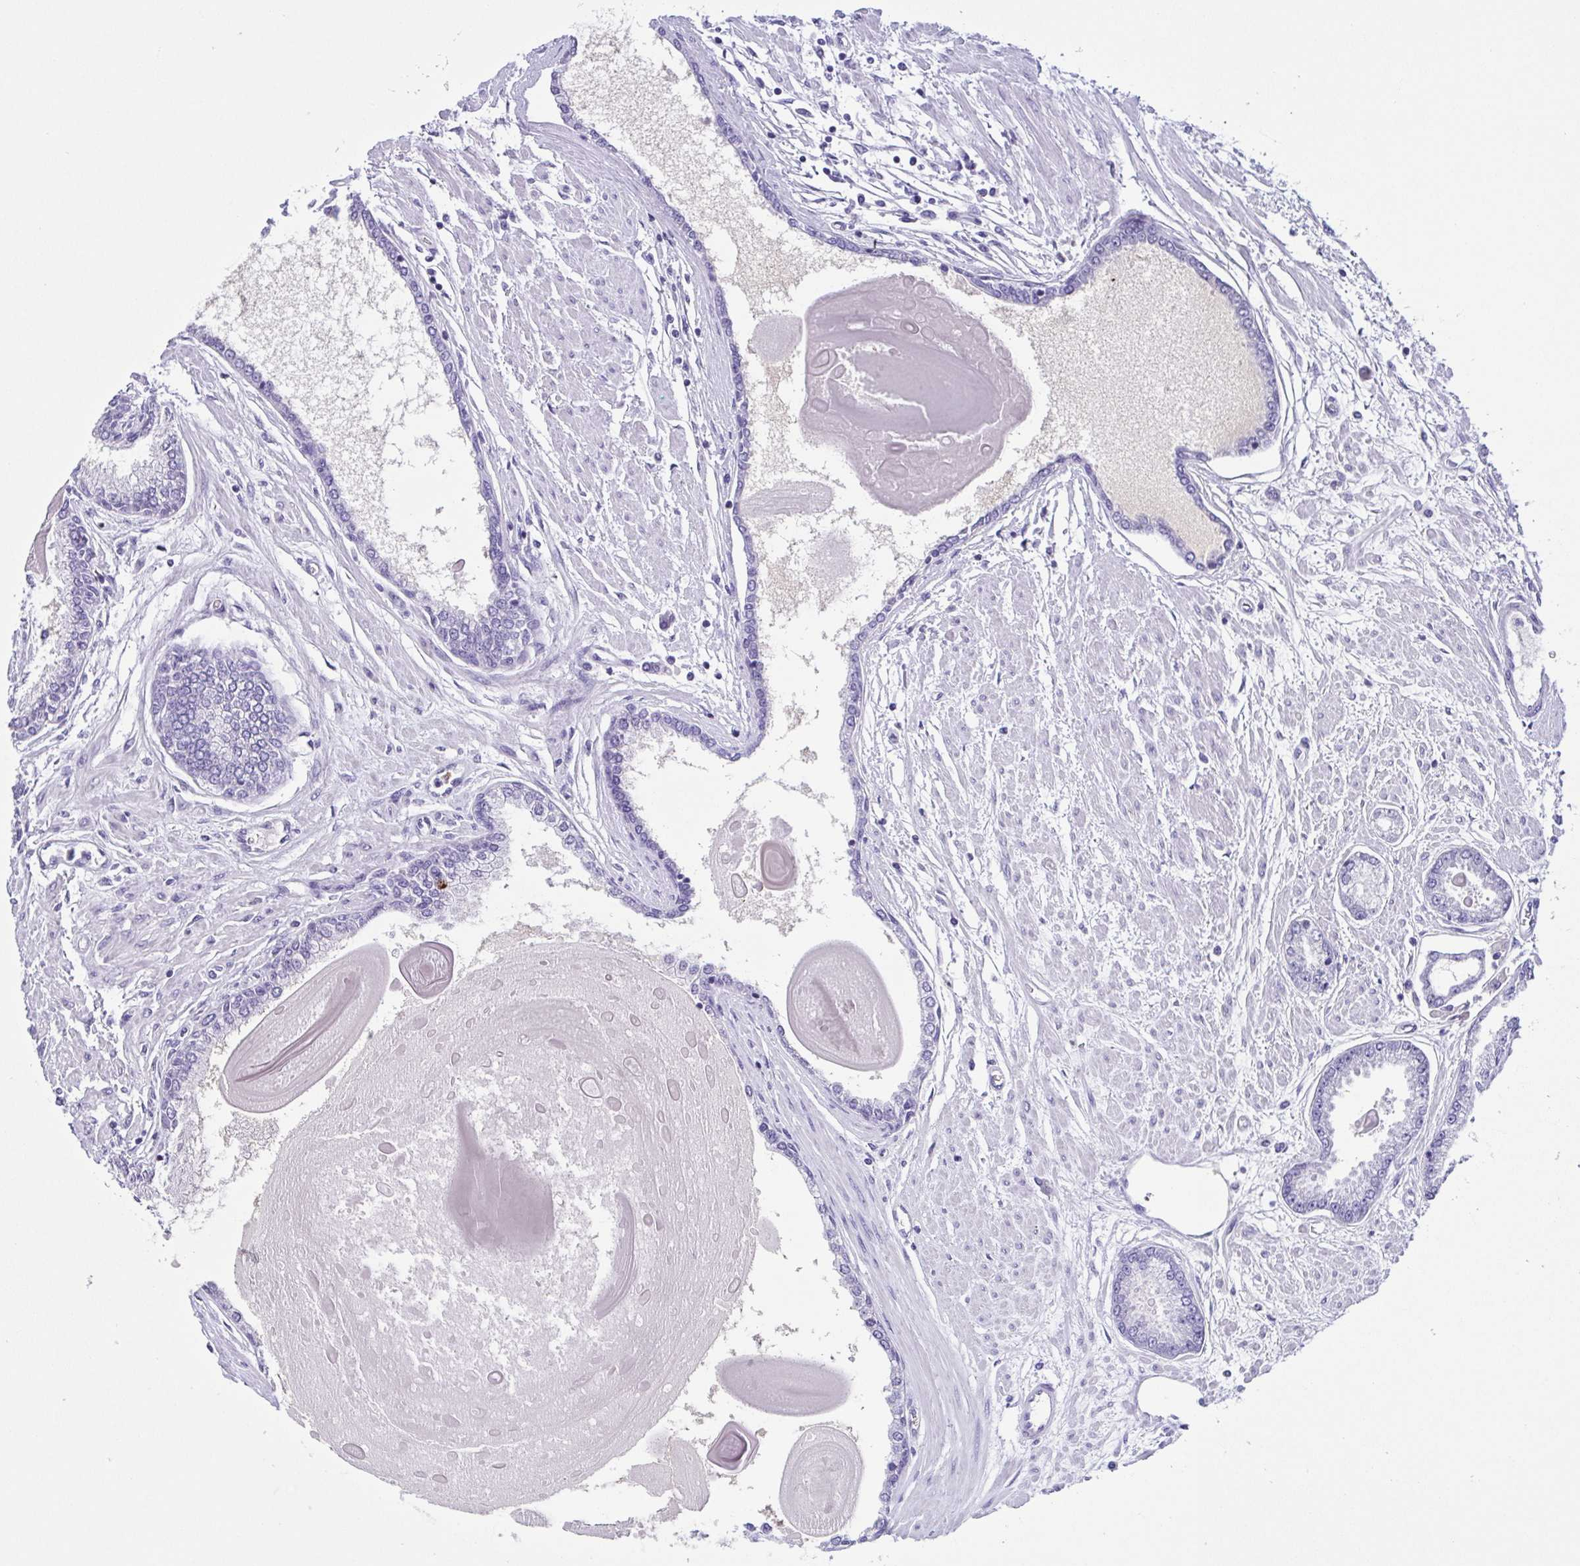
{"staining": {"intensity": "negative", "quantity": "none", "location": "none"}, "tissue": "prostate cancer", "cell_type": "Tumor cells", "image_type": "cancer", "snomed": [{"axis": "morphology", "description": "Adenocarcinoma, Low grade"}, {"axis": "topography", "description": "Prostate"}], "caption": "High power microscopy histopathology image of an IHC image of prostate cancer (low-grade adenocarcinoma), revealing no significant staining in tumor cells.", "gene": "ARPP21", "patient": {"sex": "male", "age": 67}}